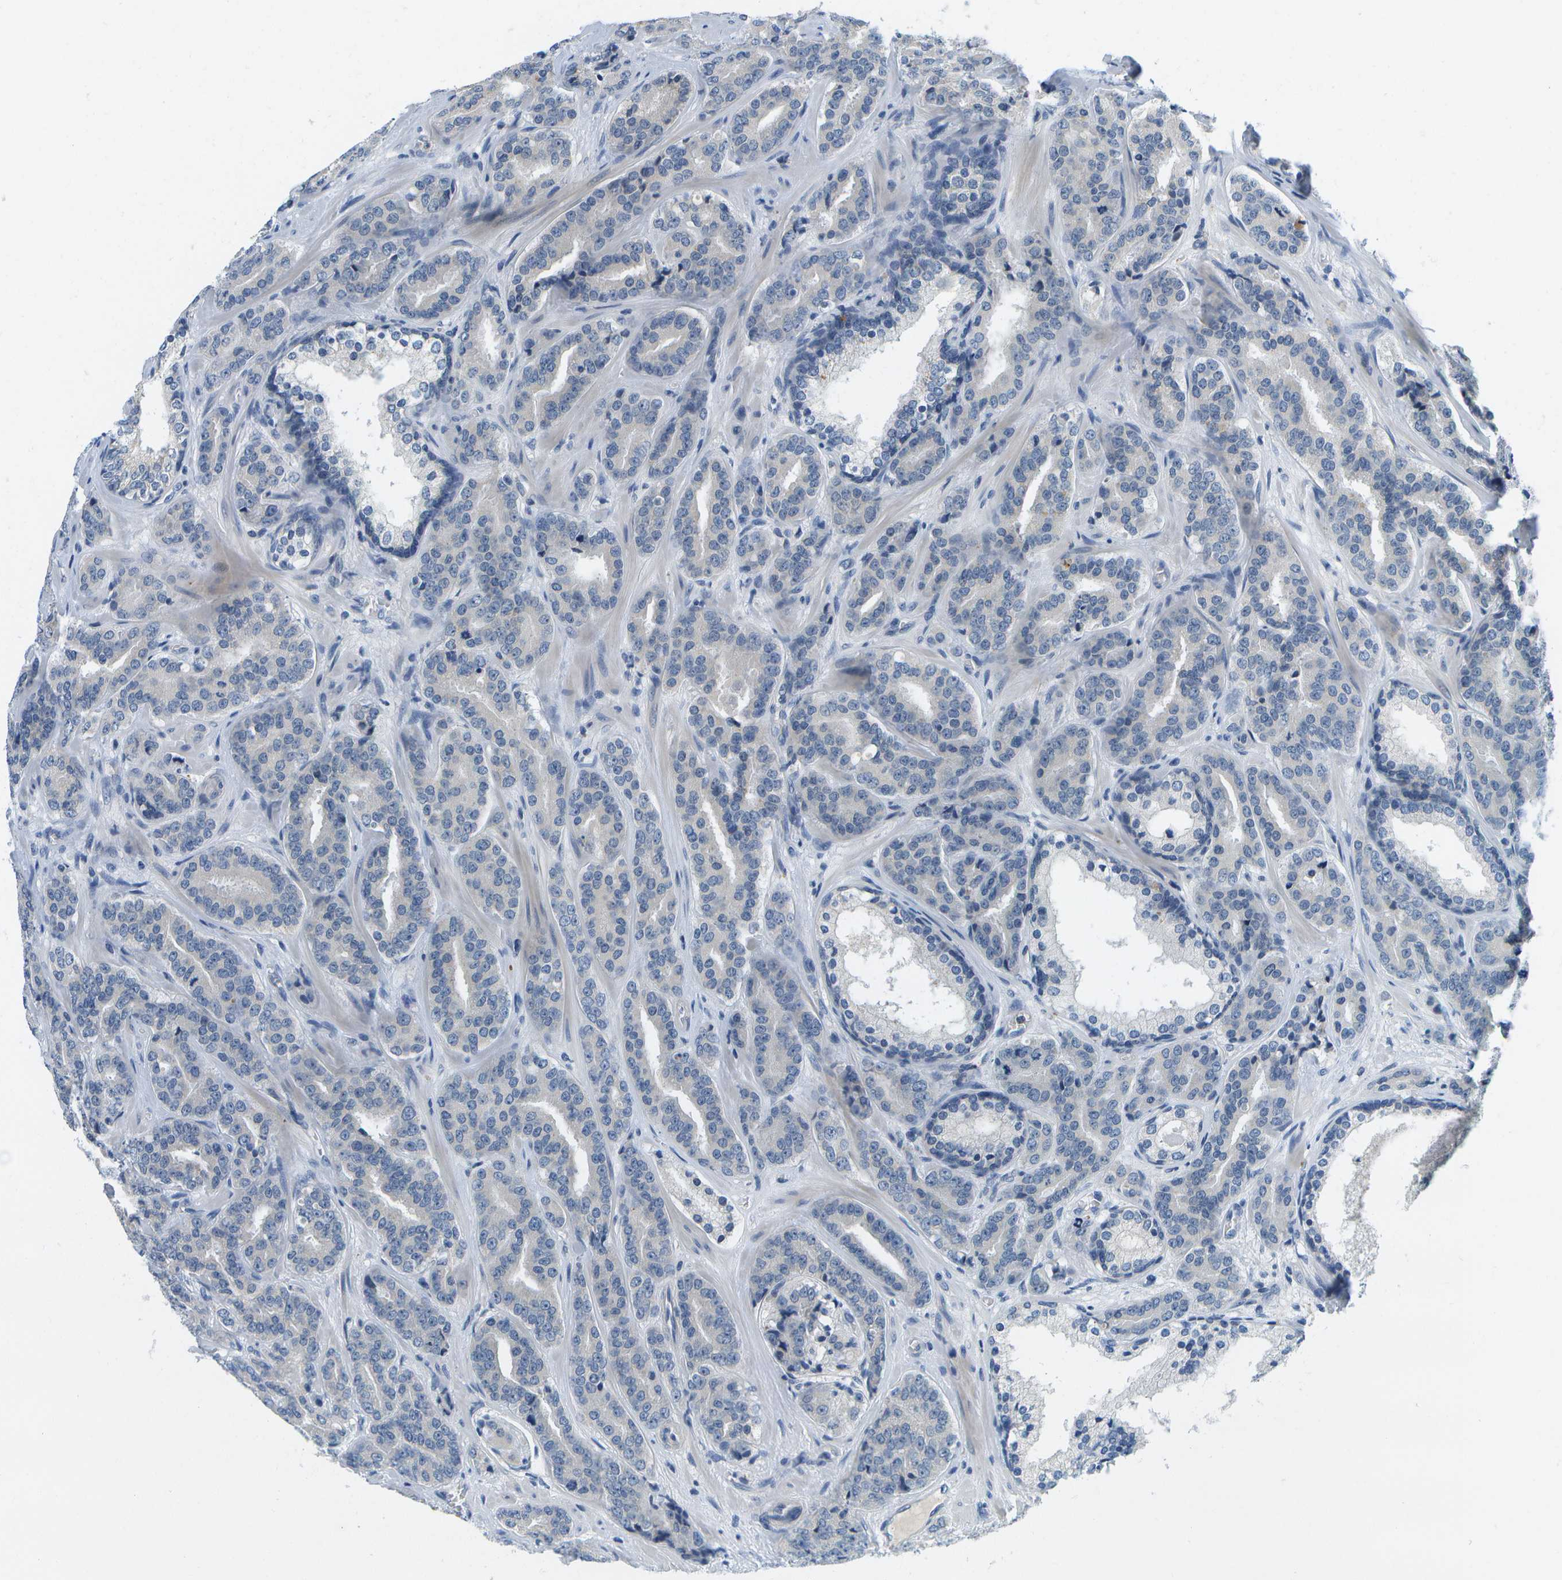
{"staining": {"intensity": "negative", "quantity": "none", "location": "none"}, "tissue": "prostate cancer", "cell_type": "Tumor cells", "image_type": "cancer", "snomed": [{"axis": "morphology", "description": "Adenocarcinoma, High grade"}, {"axis": "topography", "description": "Prostate"}], "caption": "Prostate high-grade adenocarcinoma stained for a protein using IHC shows no positivity tumor cells.", "gene": "RASGRP2", "patient": {"sex": "male", "age": 60}}